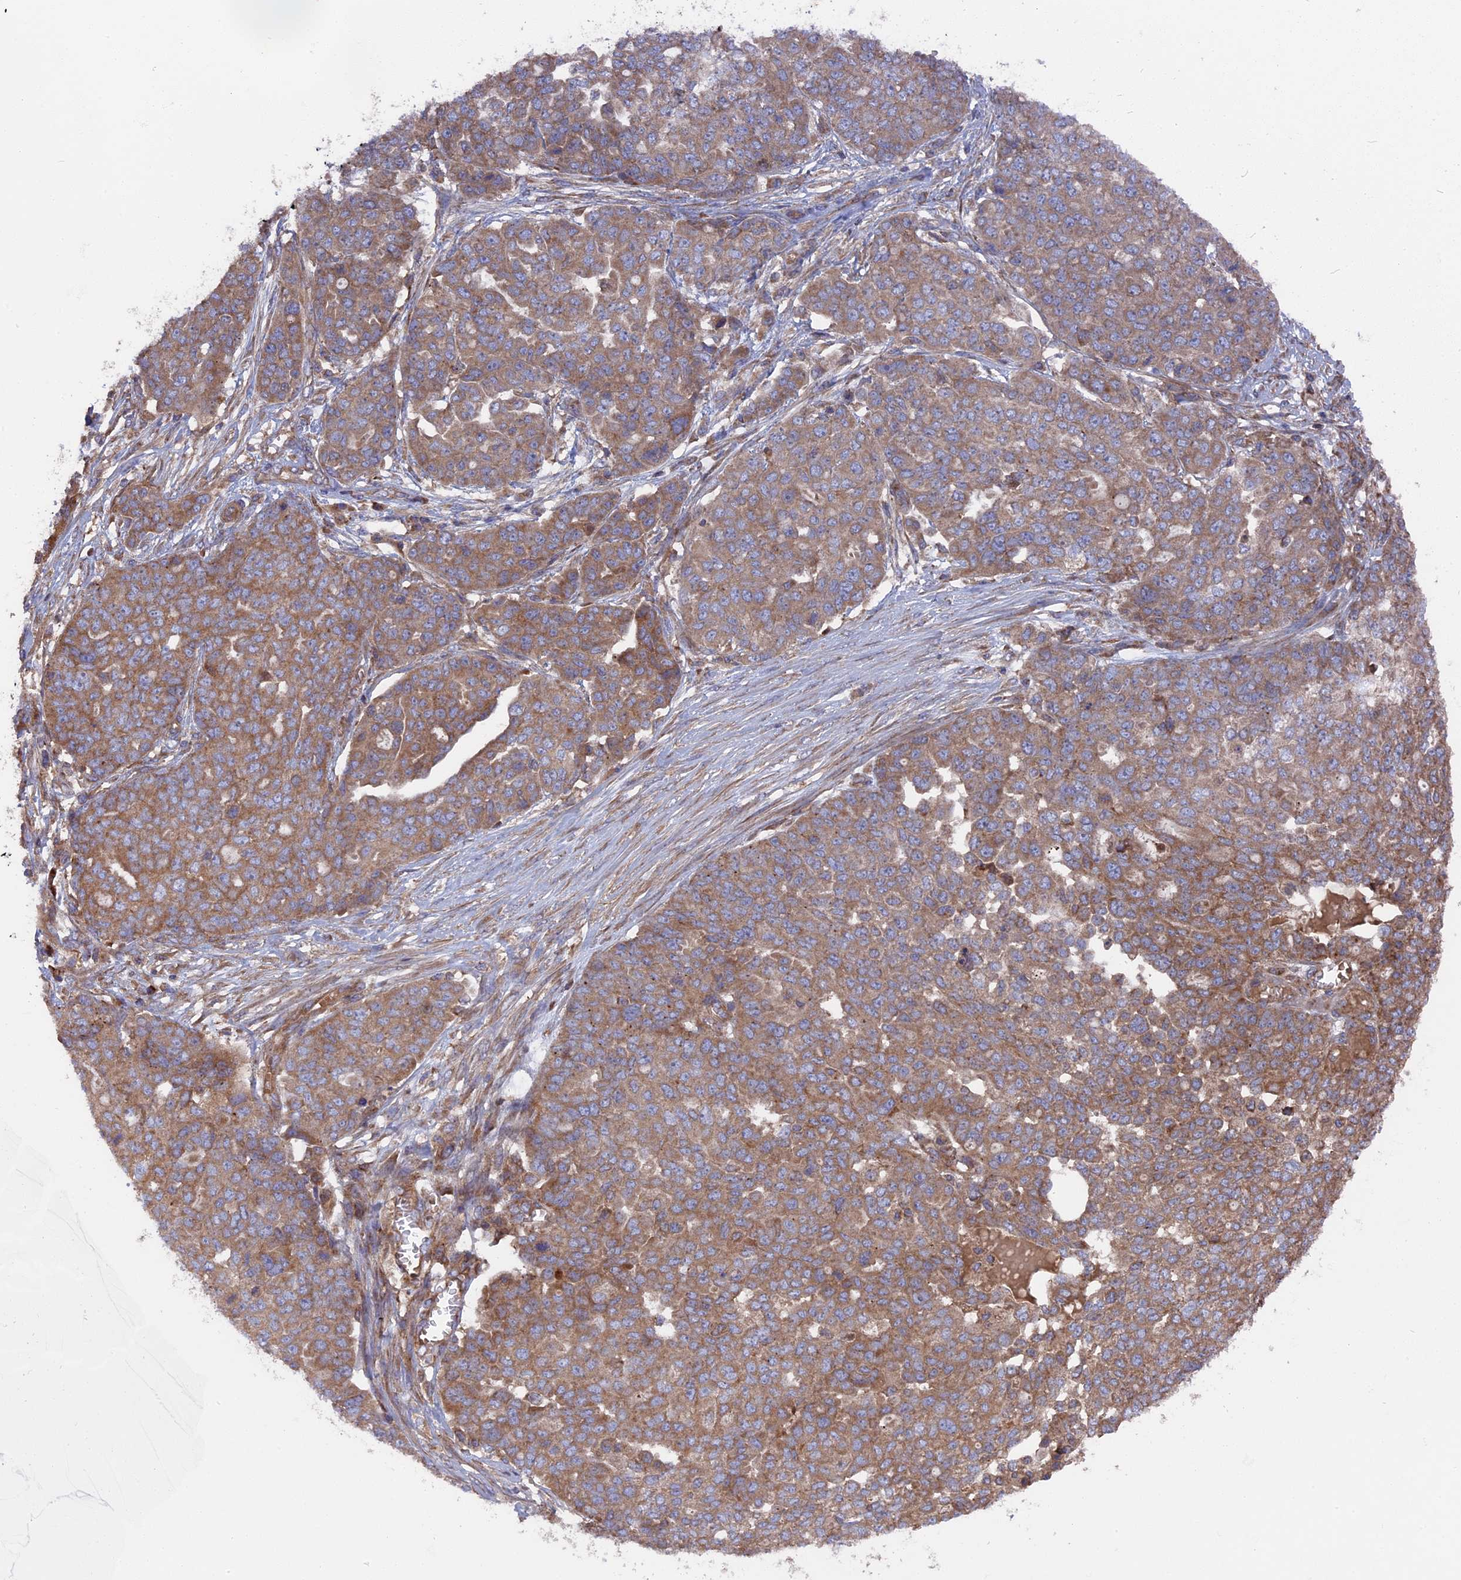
{"staining": {"intensity": "moderate", "quantity": ">75%", "location": "cytoplasmic/membranous"}, "tissue": "ovarian cancer", "cell_type": "Tumor cells", "image_type": "cancer", "snomed": [{"axis": "morphology", "description": "Cystadenocarcinoma, serous, NOS"}, {"axis": "topography", "description": "Soft tissue"}, {"axis": "topography", "description": "Ovary"}], "caption": "Tumor cells exhibit medium levels of moderate cytoplasmic/membranous positivity in about >75% of cells in human serous cystadenocarcinoma (ovarian). (DAB (3,3'-diaminobenzidine) IHC, brown staining for protein, blue staining for nuclei).", "gene": "TELO2", "patient": {"sex": "female", "age": 57}}